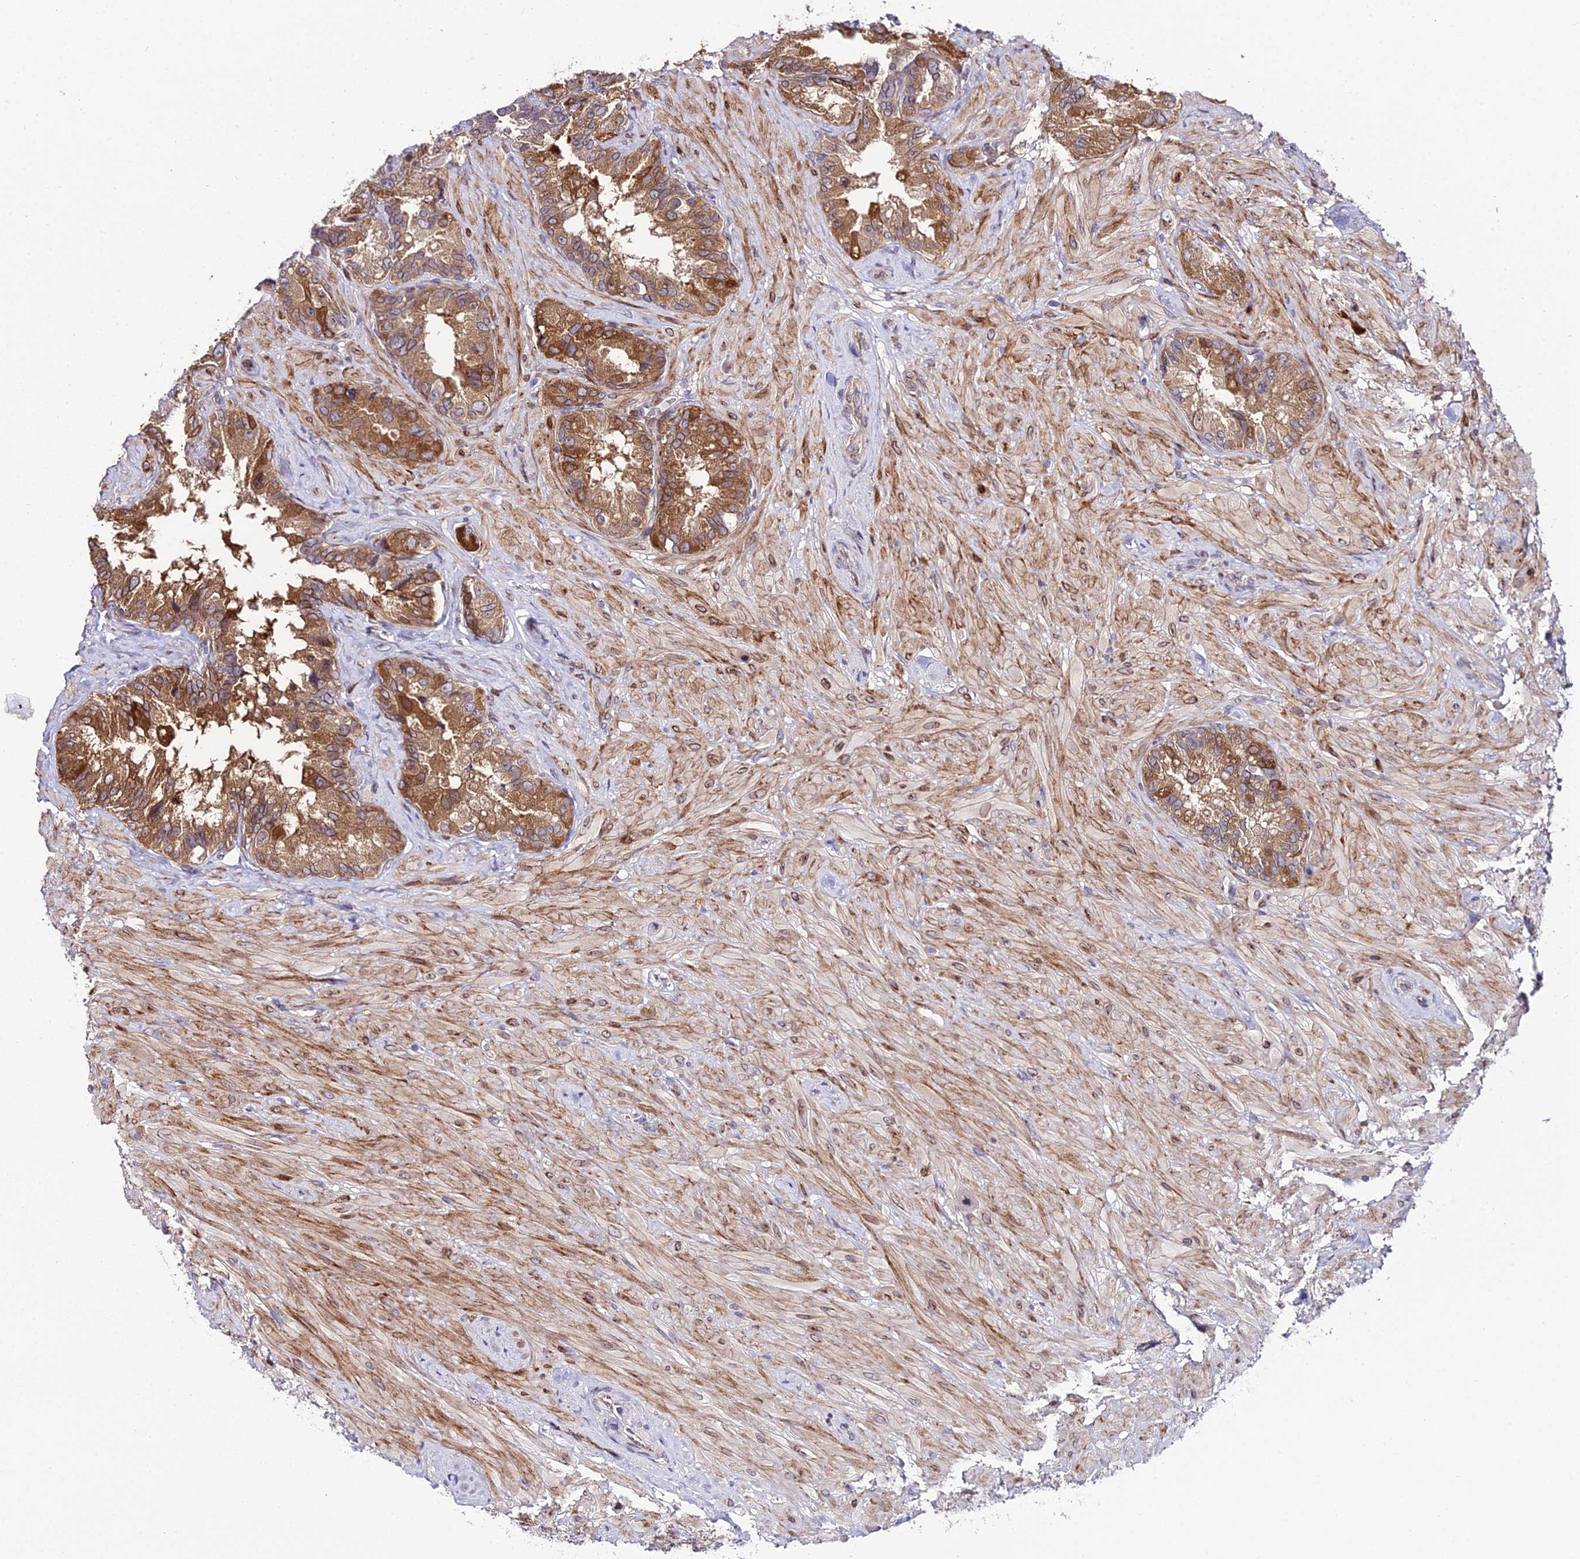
{"staining": {"intensity": "moderate", "quantity": ">75%", "location": "cytoplasmic/membranous"}, "tissue": "seminal vesicle", "cell_type": "Glandular cells", "image_type": "normal", "snomed": [{"axis": "morphology", "description": "Normal tissue, NOS"}, {"axis": "topography", "description": "Seminal veicle"}, {"axis": "topography", "description": "Peripheral nerve tissue"}], "caption": "Protein analysis of benign seminal vesicle reveals moderate cytoplasmic/membranous staining in approximately >75% of glandular cells.", "gene": "DDX19A", "patient": {"sex": "male", "age": 67}}